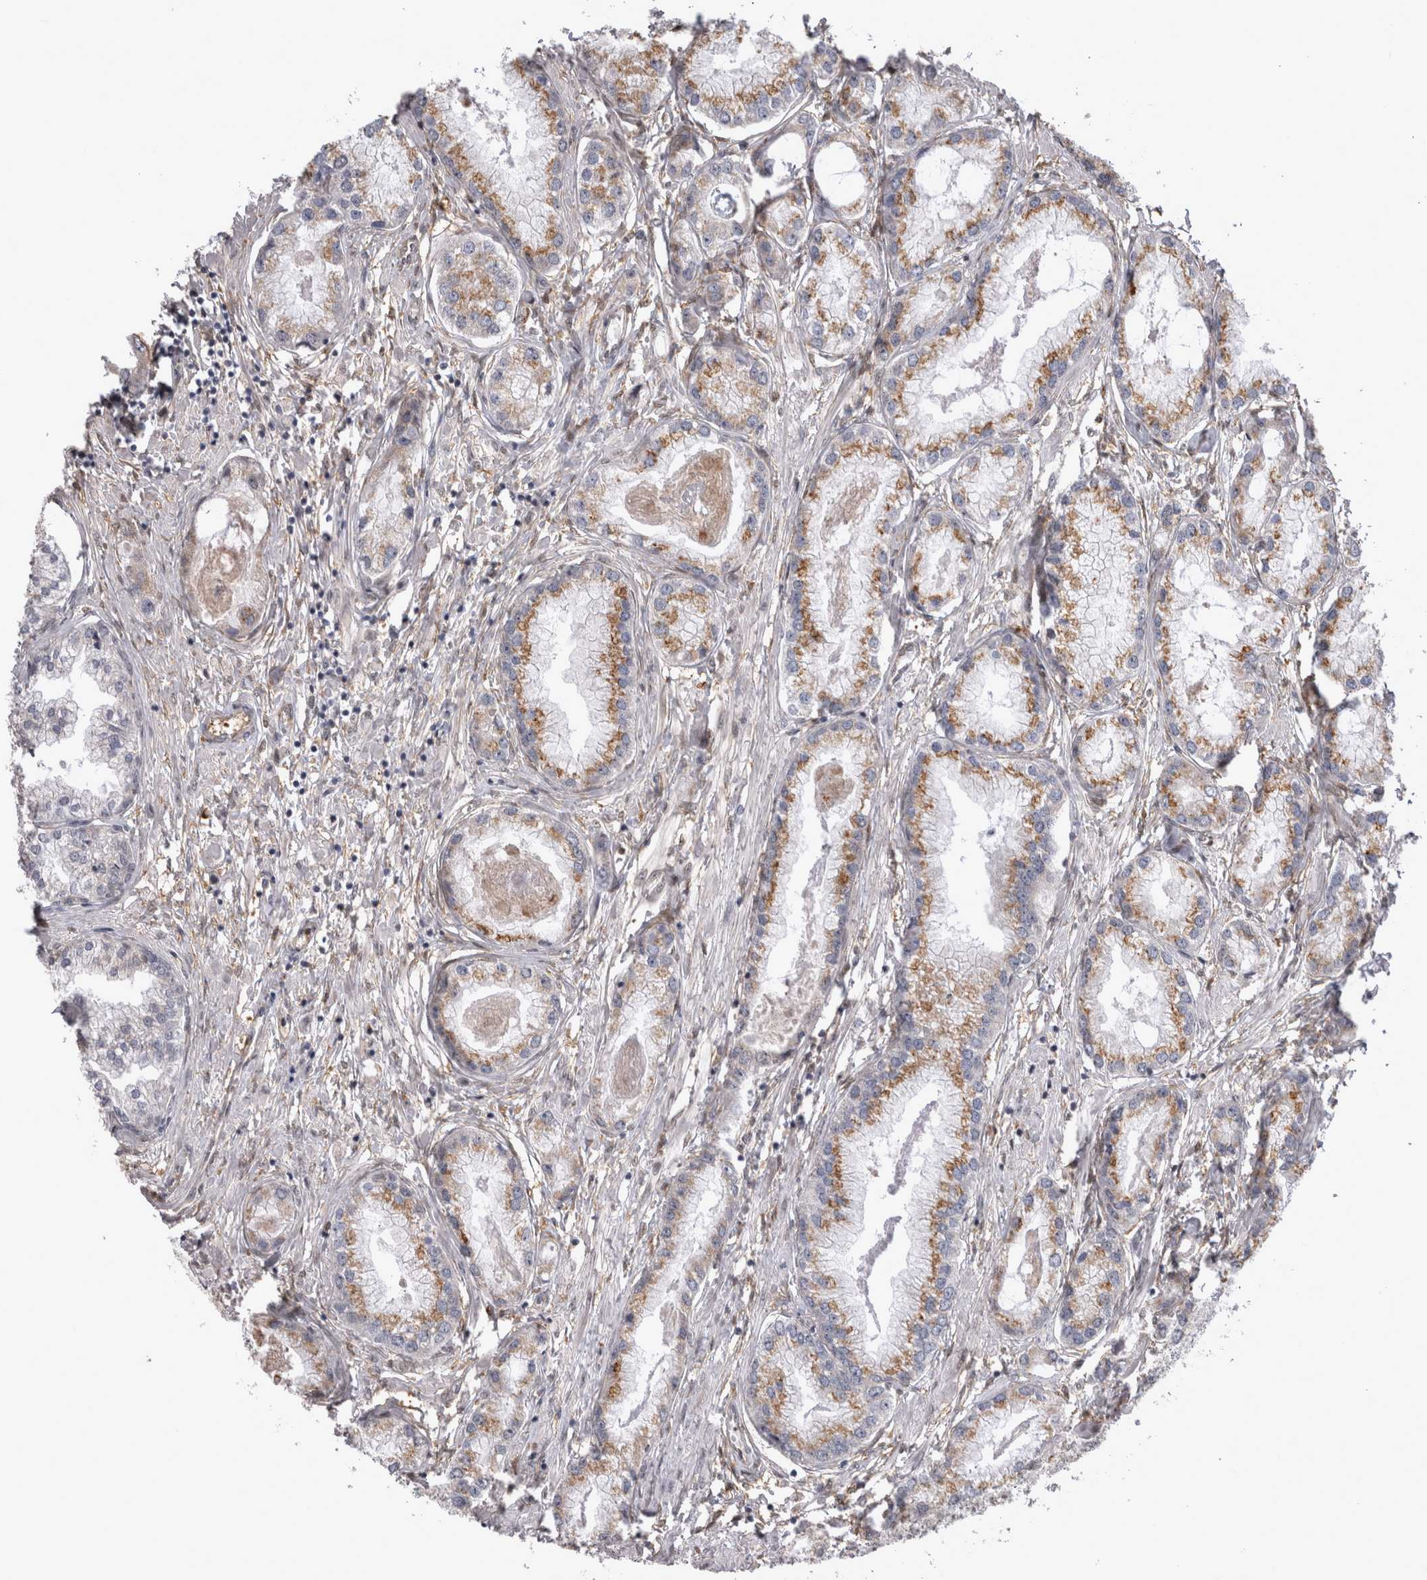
{"staining": {"intensity": "moderate", "quantity": ">75%", "location": "cytoplasmic/membranous"}, "tissue": "prostate cancer", "cell_type": "Tumor cells", "image_type": "cancer", "snomed": [{"axis": "morphology", "description": "Adenocarcinoma, Low grade"}, {"axis": "topography", "description": "Prostate"}], "caption": "There is medium levels of moderate cytoplasmic/membranous positivity in tumor cells of prostate adenocarcinoma (low-grade), as demonstrated by immunohistochemical staining (brown color).", "gene": "CHIC2", "patient": {"sex": "male", "age": 62}}